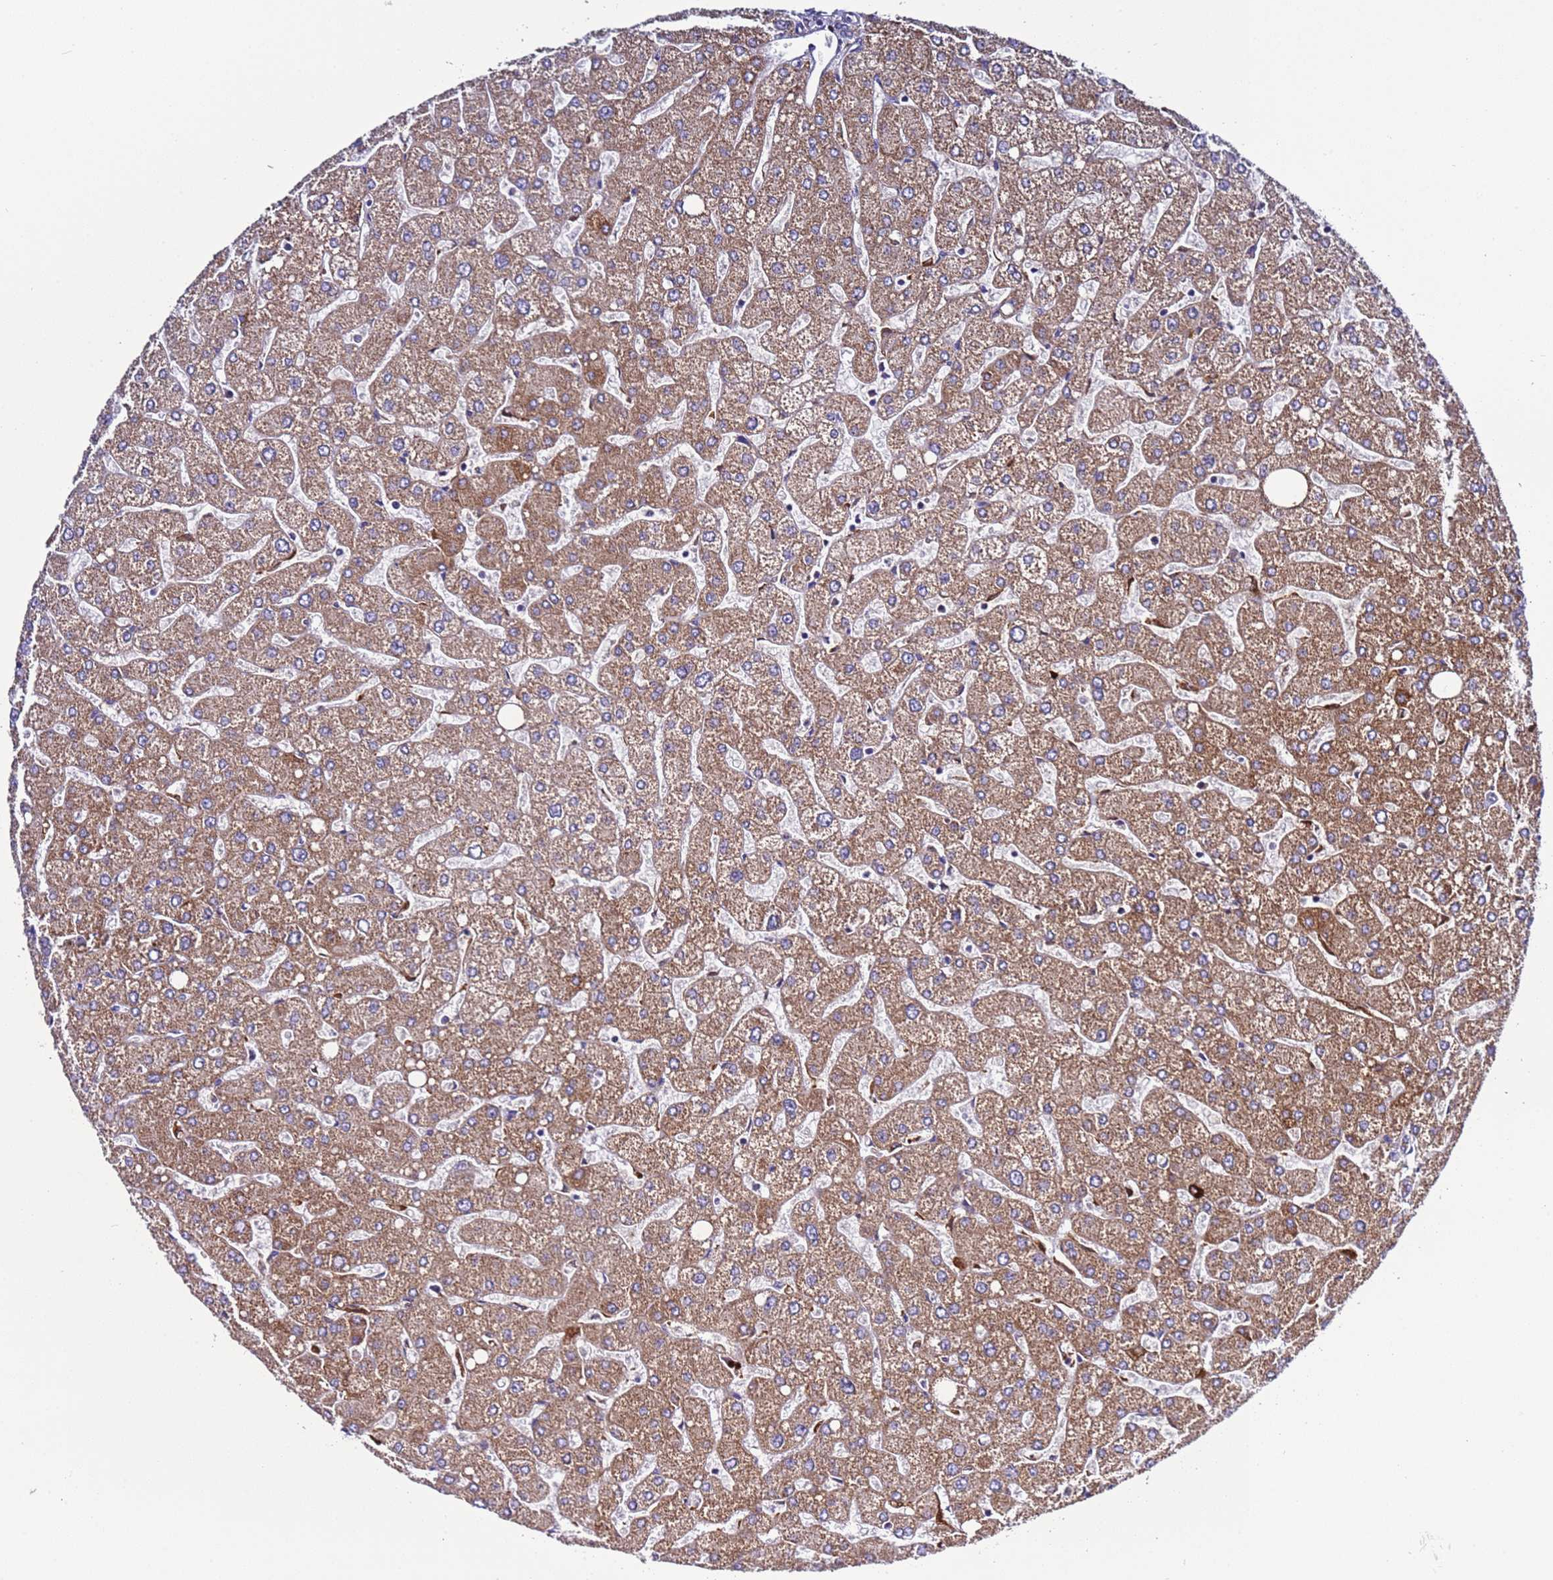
{"staining": {"intensity": "negative", "quantity": "none", "location": "none"}, "tissue": "liver", "cell_type": "Cholangiocytes", "image_type": "normal", "snomed": [{"axis": "morphology", "description": "Normal tissue, NOS"}, {"axis": "topography", "description": "Liver"}], "caption": "IHC of benign liver displays no staining in cholangiocytes. (Immunohistochemistry, brightfield microscopy, high magnification).", "gene": "SPCS1", "patient": {"sex": "male", "age": 55}}